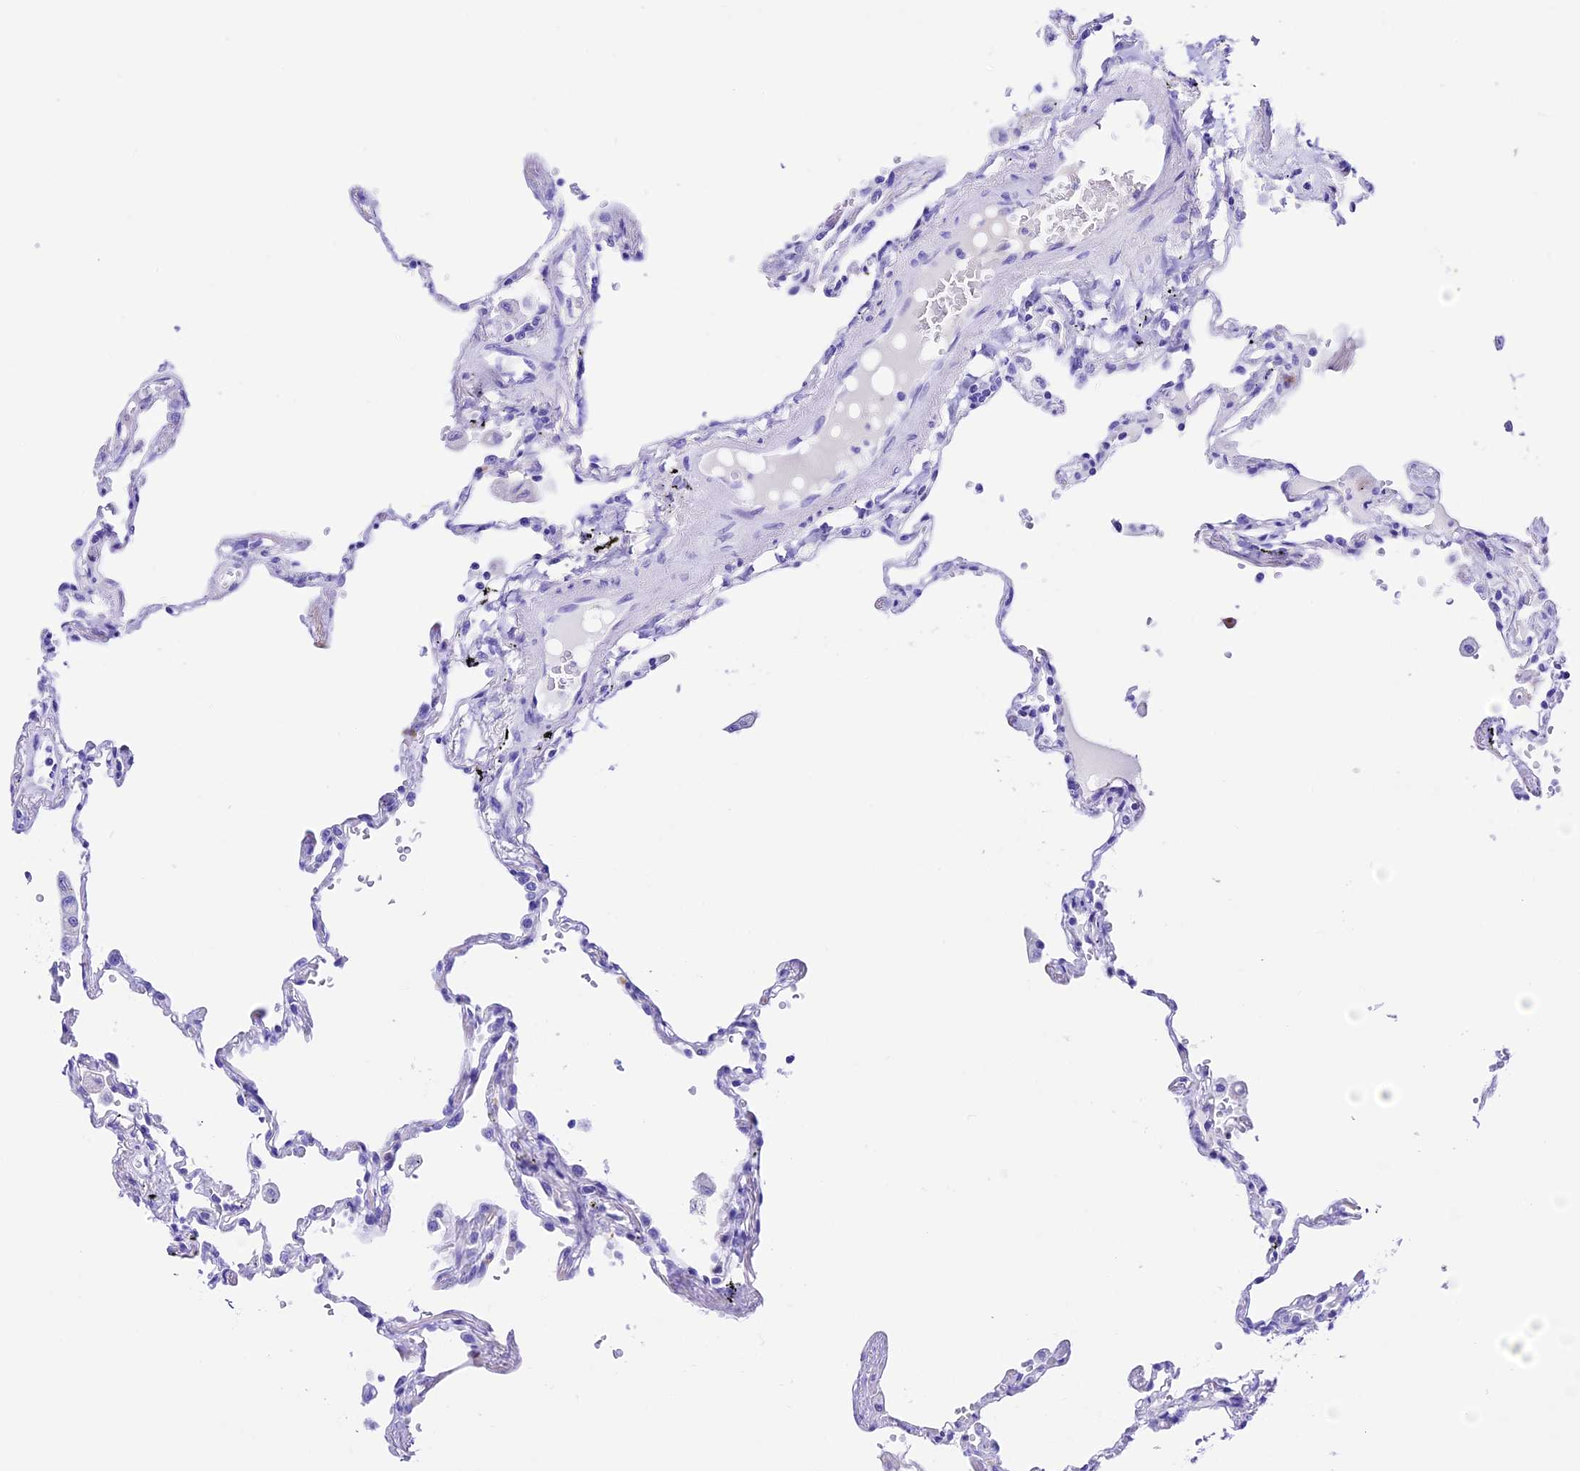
{"staining": {"intensity": "negative", "quantity": "none", "location": "none"}, "tissue": "lung", "cell_type": "Alveolar cells", "image_type": "normal", "snomed": [{"axis": "morphology", "description": "Normal tissue, NOS"}, {"axis": "topography", "description": "Lung"}], "caption": "IHC photomicrograph of normal lung: human lung stained with DAB (3,3'-diaminobenzidine) exhibits no significant protein positivity in alveolar cells.", "gene": "PSG11", "patient": {"sex": "female", "age": 67}}